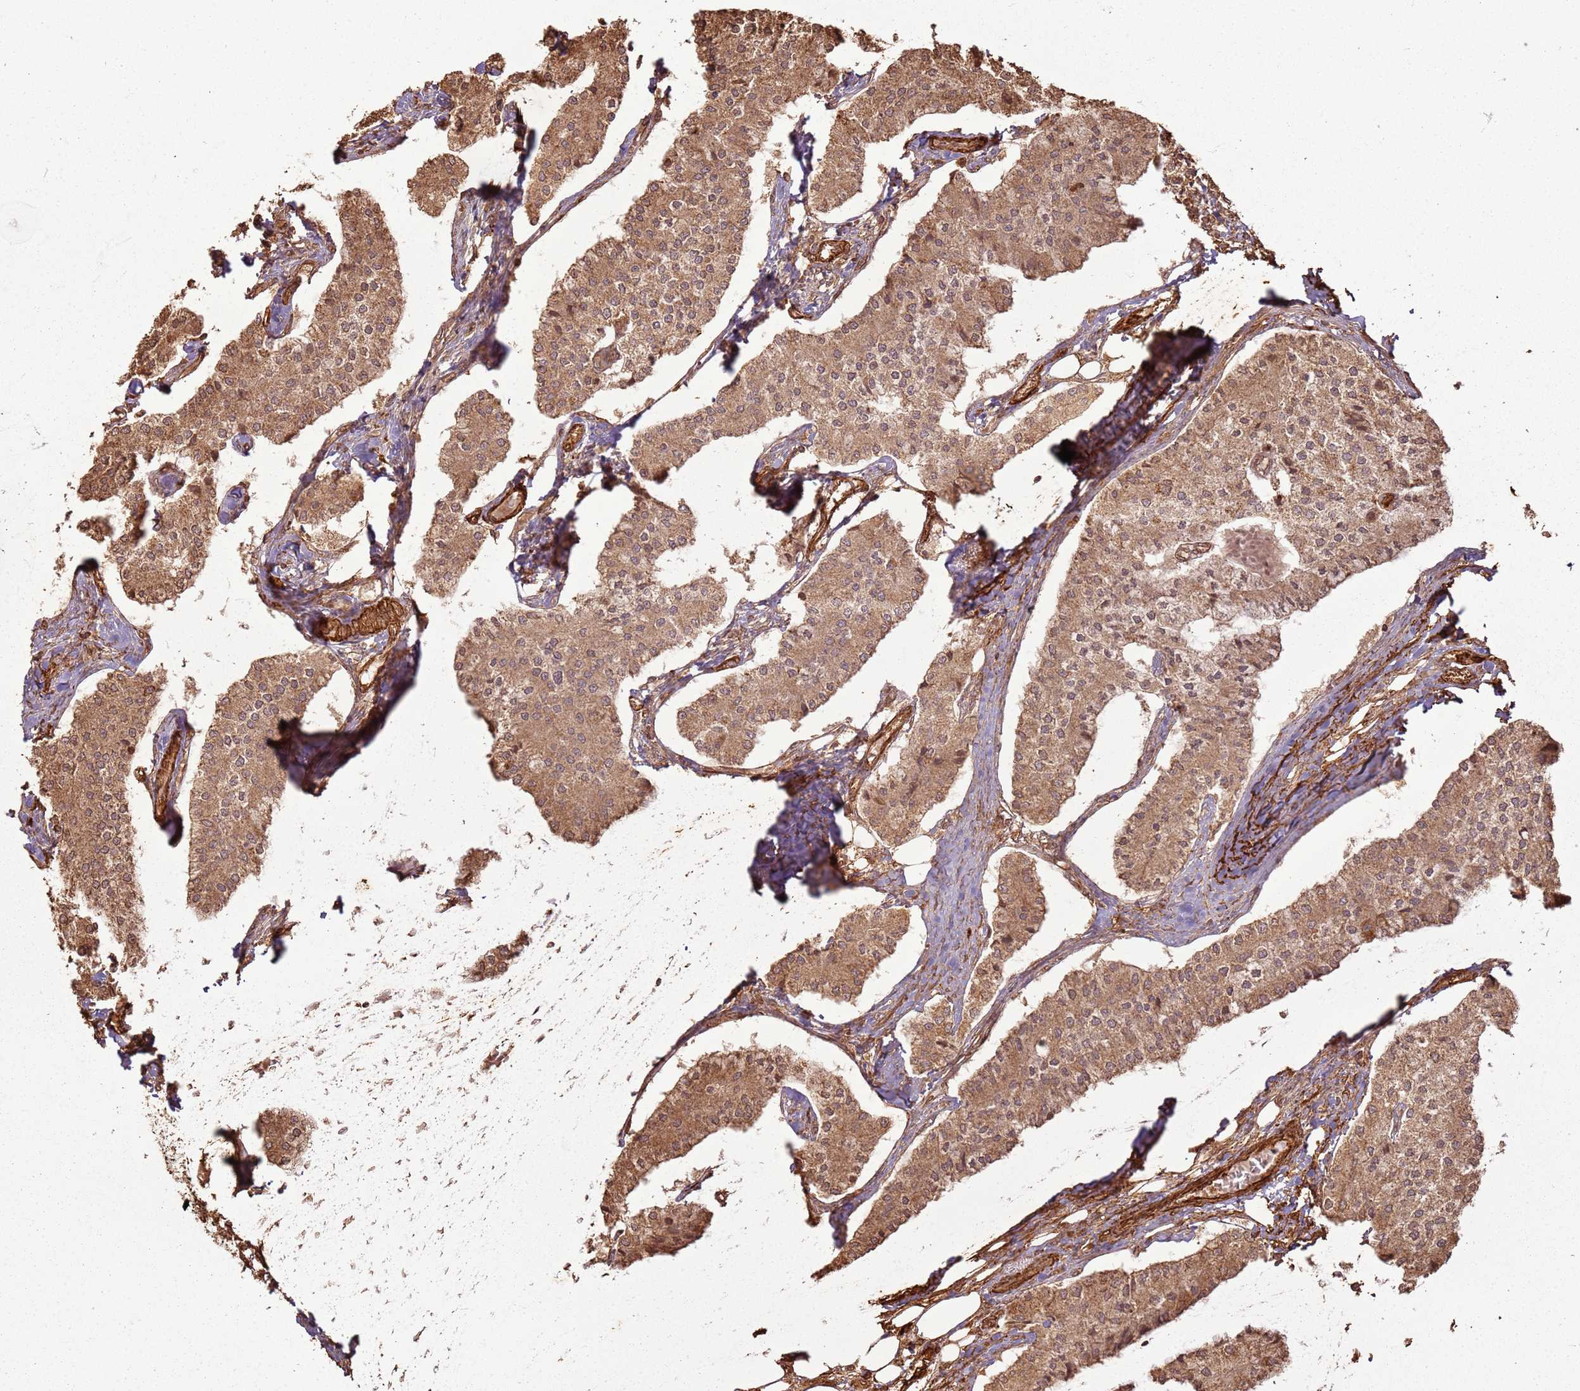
{"staining": {"intensity": "moderate", "quantity": ">75%", "location": "cytoplasmic/membranous"}, "tissue": "carcinoid", "cell_type": "Tumor cells", "image_type": "cancer", "snomed": [{"axis": "morphology", "description": "Carcinoid, malignant, NOS"}, {"axis": "topography", "description": "Colon"}], "caption": "This is a photomicrograph of IHC staining of malignant carcinoid, which shows moderate staining in the cytoplasmic/membranous of tumor cells.", "gene": "DDX59", "patient": {"sex": "female", "age": 52}}